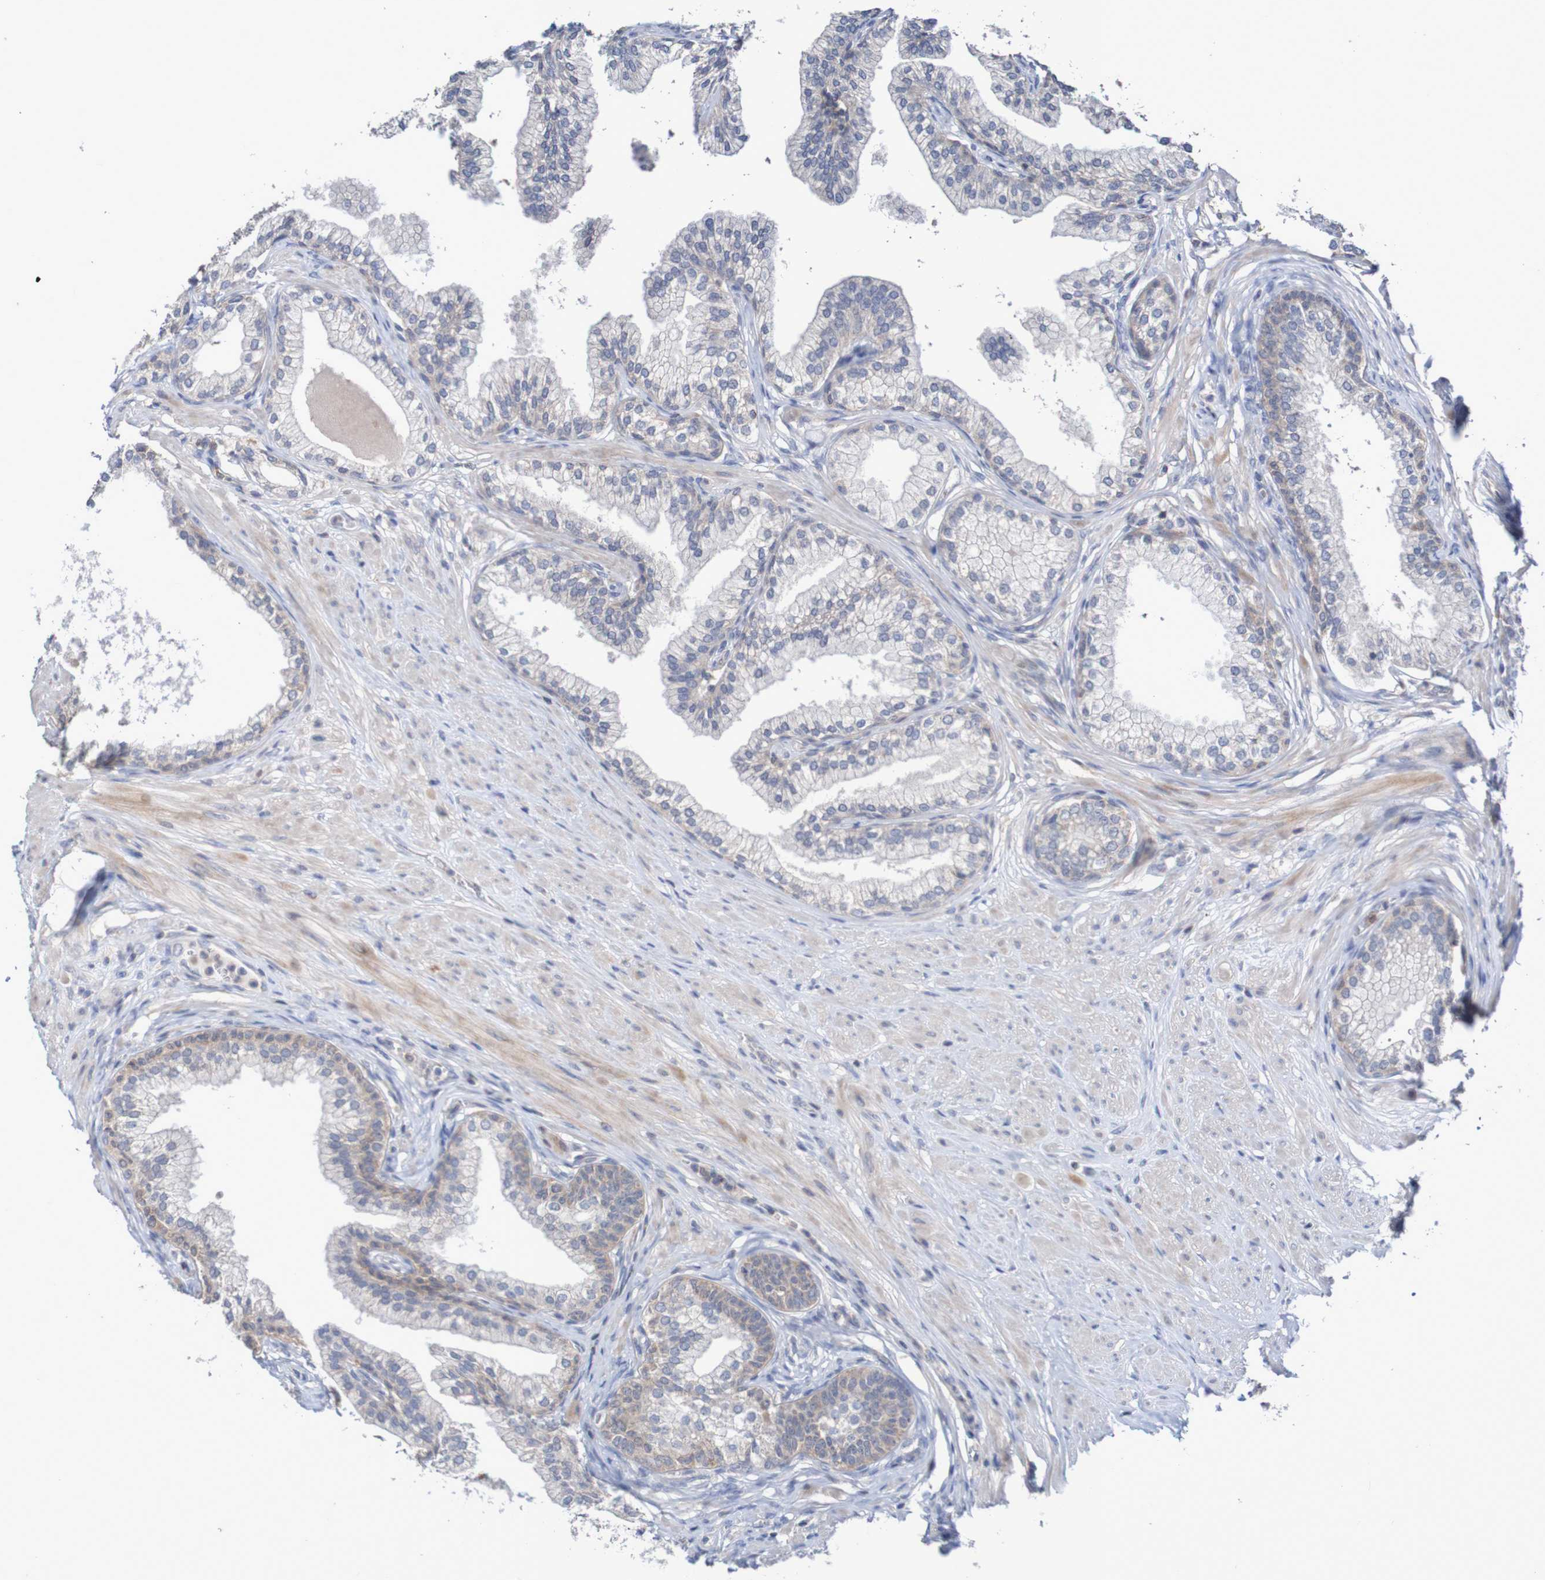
{"staining": {"intensity": "weak", "quantity": "25%-75%", "location": "cytoplasmic/membranous"}, "tissue": "prostate", "cell_type": "Glandular cells", "image_type": "normal", "snomed": [{"axis": "morphology", "description": "Normal tissue, NOS"}, {"axis": "morphology", "description": "Urothelial carcinoma, Low grade"}, {"axis": "topography", "description": "Urinary bladder"}, {"axis": "topography", "description": "Prostate"}], "caption": "A brown stain shows weak cytoplasmic/membranous positivity of a protein in glandular cells of unremarkable prostate.", "gene": "C3orf18", "patient": {"sex": "male", "age": 60}}